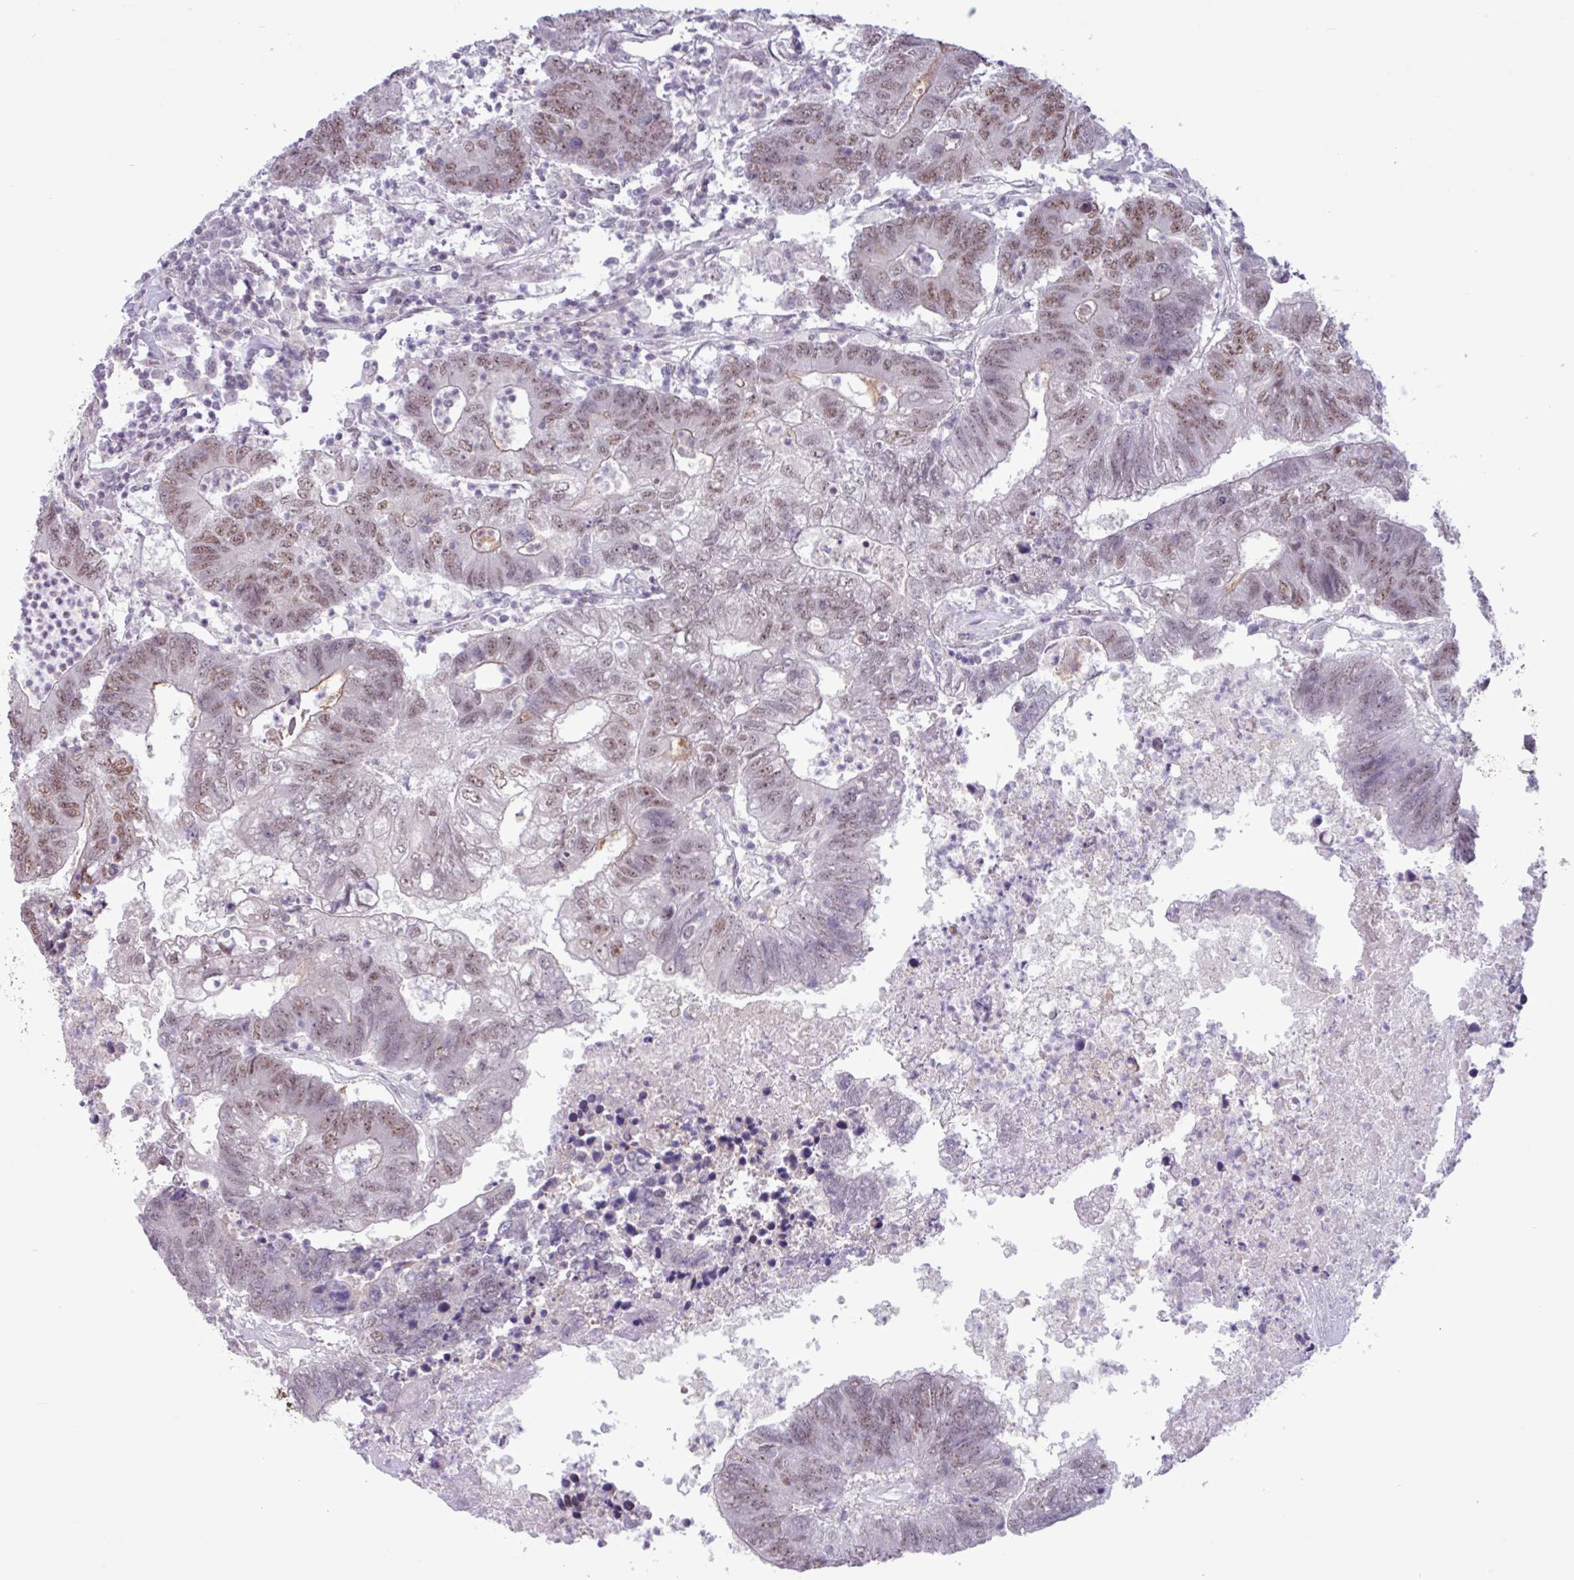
{"staining": {"intensity": "moderate", "quantity": "25%-75%", "location": "cytoplasmic/membranous,nuclear"}, "tissue": "colorectal cancer", "cell_type": "Tumor cells", "image_type": "cancer", "snomed": [{"axis": "morphology", "description": "Adenocarcinoma, NOS"}, {"axis": "topography", "description": "Colon"}], "caption": "Tumor cells reveal moderate cytoplasmic/membranous and nuclear expression in about 25%-75% of cells in colorectal cancer.", "gene": "NOTCH2", "patient": {"sex": "female", "age": 48}}